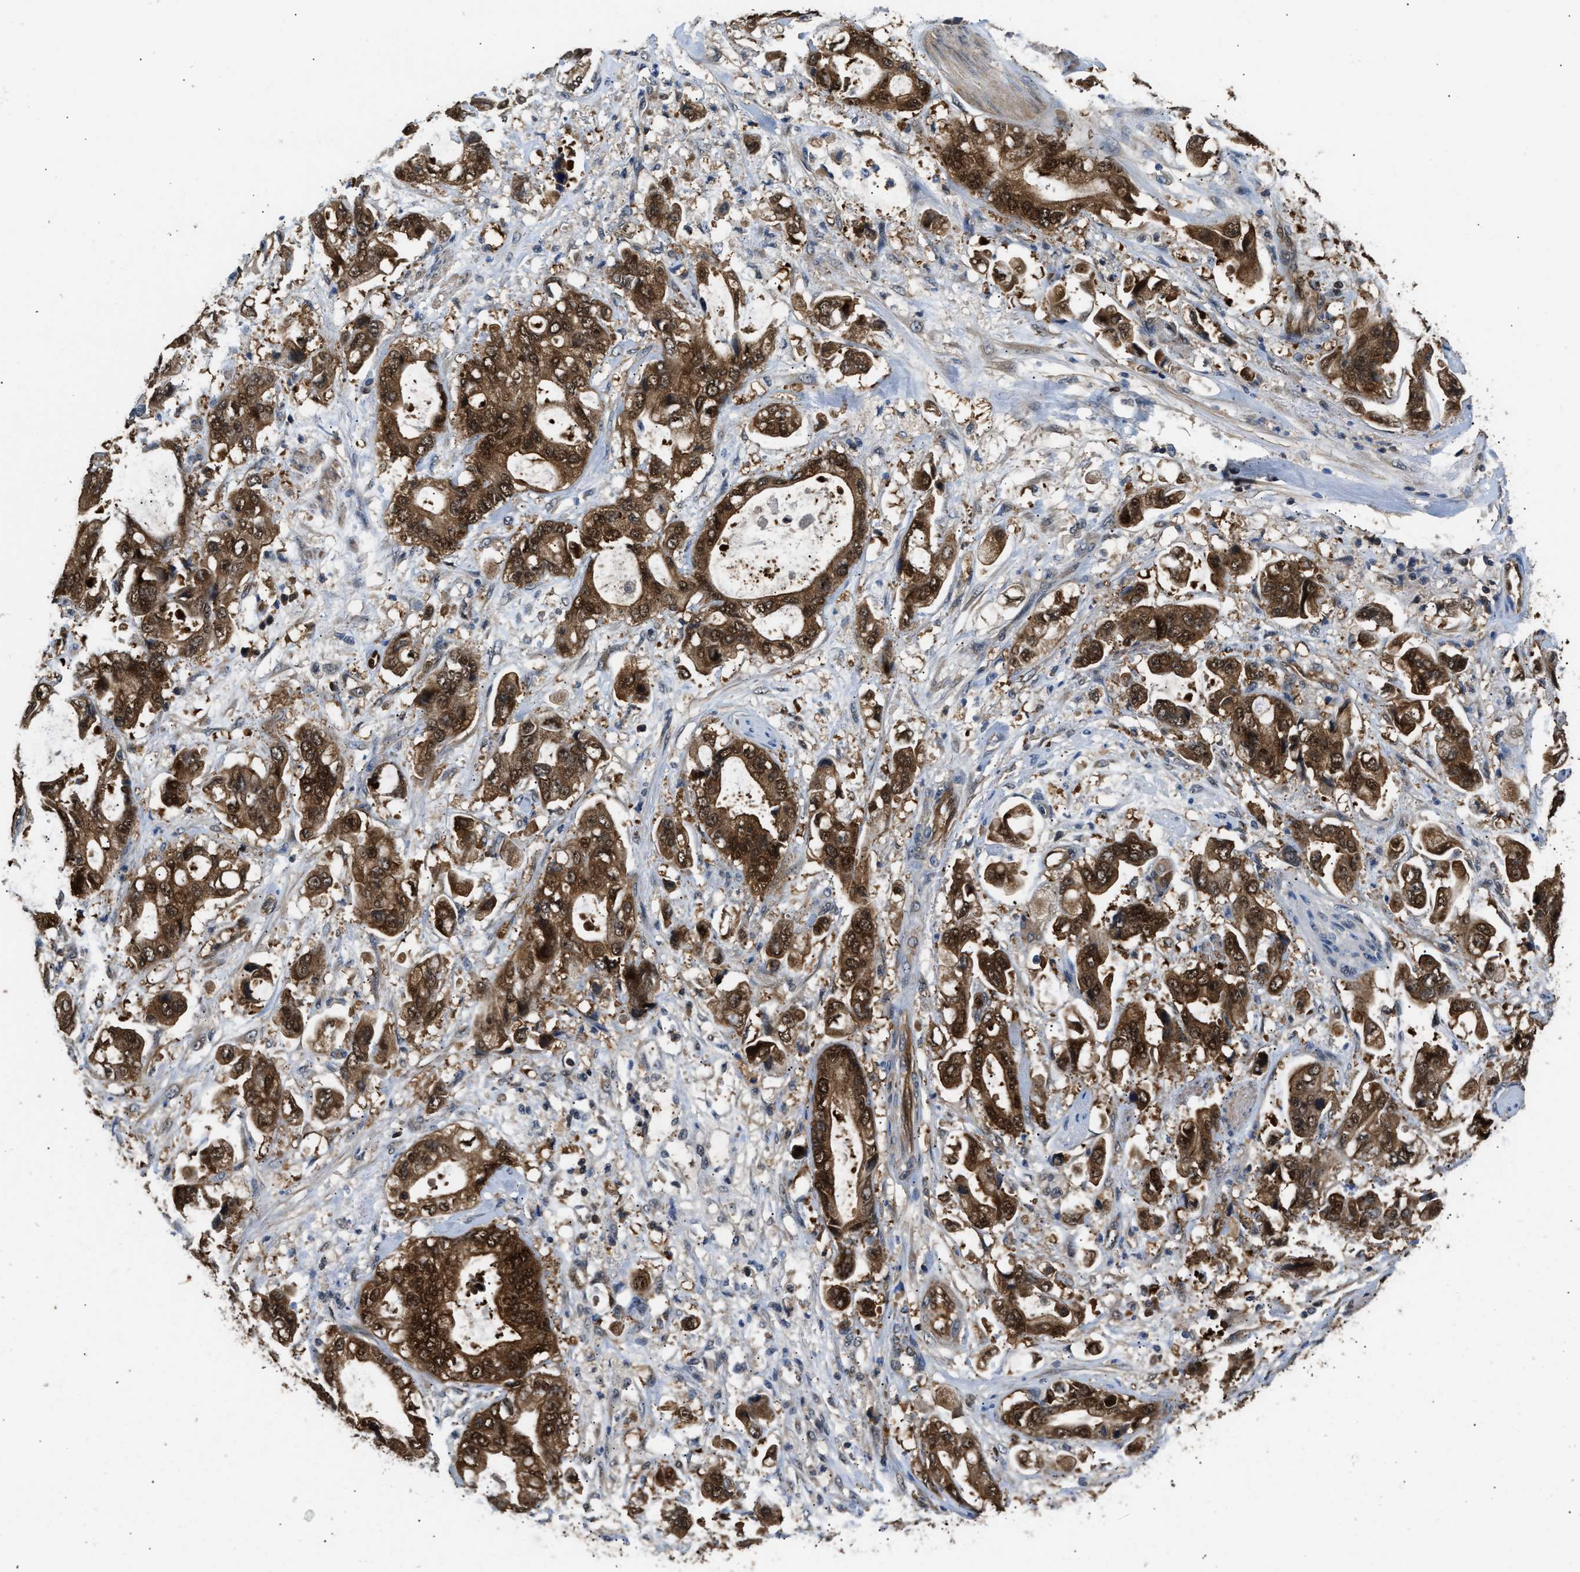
{"staining": {"intensity": "strong", "quantity": ">75%", "location": "cytoplasmic/membranous,nuclear"}, "tissue": "stomach cancer", "cell_type": "Tumor cells", "image_type": "cancer", "snomed": [{"axis": "morphology", "description": "Normal tissue, NOS"}, {"axis": "morphology", "description": "Adenocarcinoma, NOS"}, {"axis": "topography", "description": "Stomach"}], "caption": "Strong cytoplasmic/membranous and nuclear protein positivity is appreciated in about >75% of tumor cells in stomach cancer (adenocarcinoma).", "gene": "PPA1", "patient": {"sex": "male", "age": 62}}